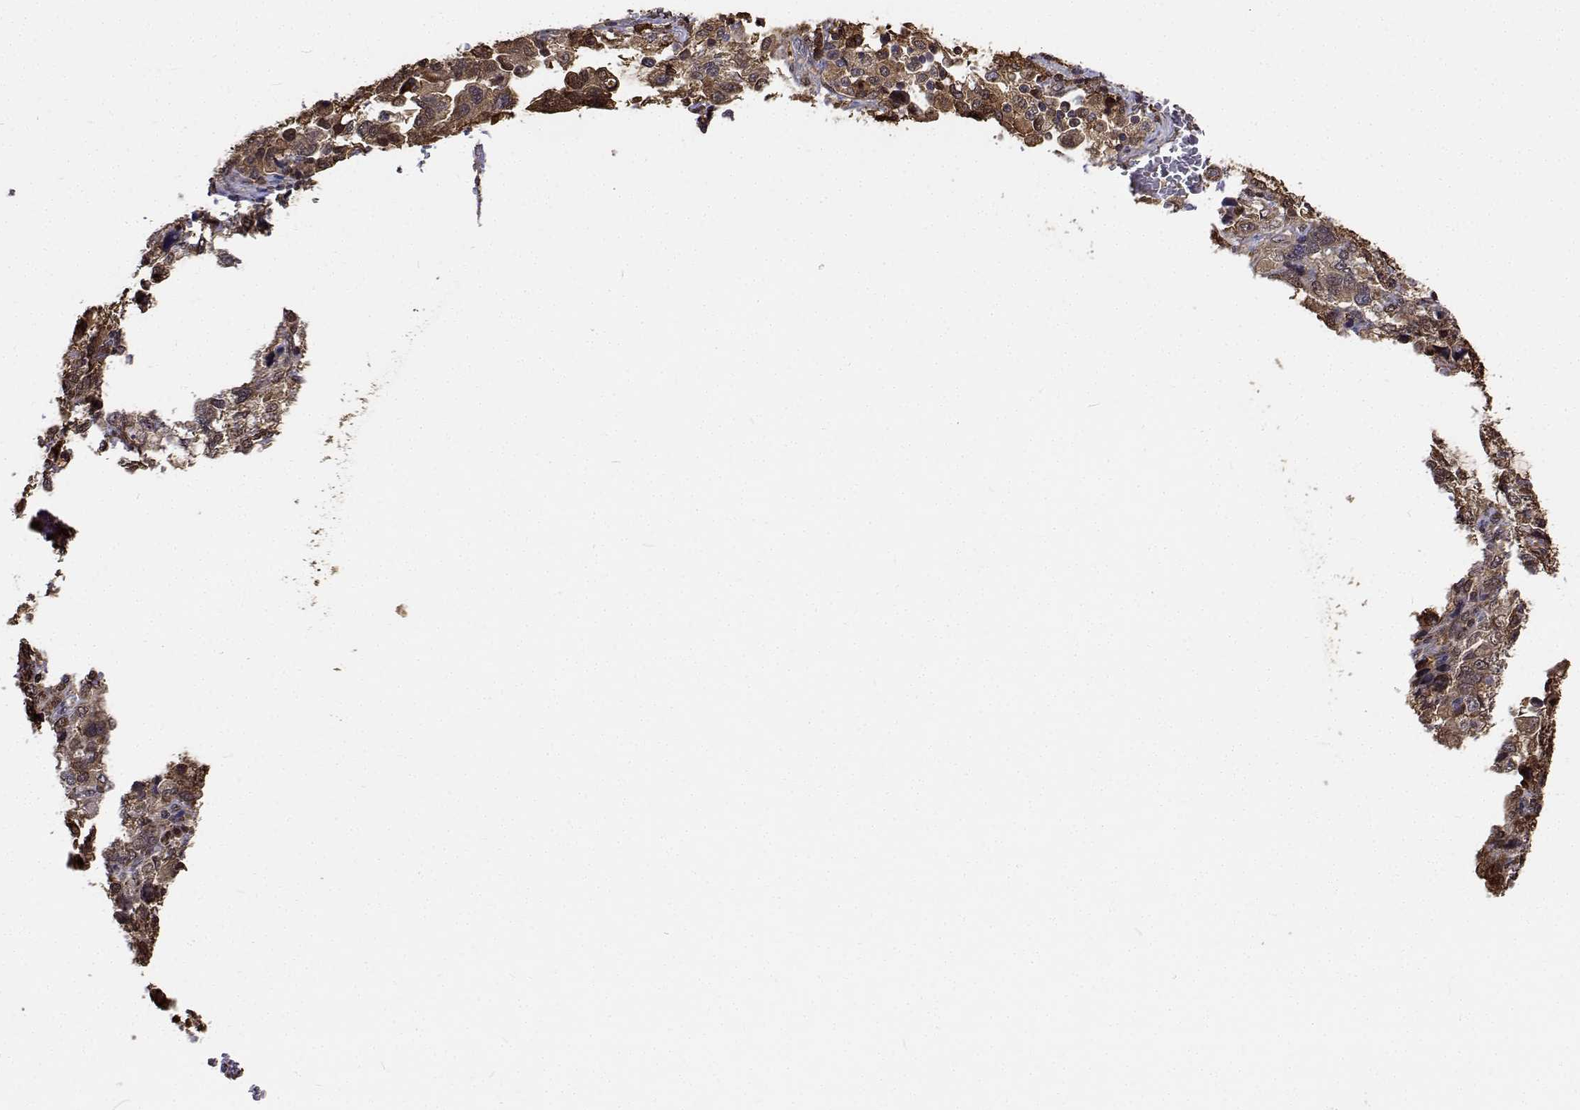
{"staining": {"intensity": "strong", "quantity": ">75%", "location": "cytoplasmic/membranous"}, "tissue": "stomach cancer", "cell_type": "Tumor cells", "image_type": "cancer", "snomed": [{"axis": "morphology", "description": "Adenocarcinoma, NOS"}, {"axis": "topography", "description": "Stomach, upper"}], "caption": "Immunohistochemical staining of stomach cancer (adenocarcinoma) exhibits high levels of strong cytoplasmic/membranous protein staining in approximately >75% of tumor cells.", "gene": "PCID2", "patient": {"sex": "female", "age": 81}}